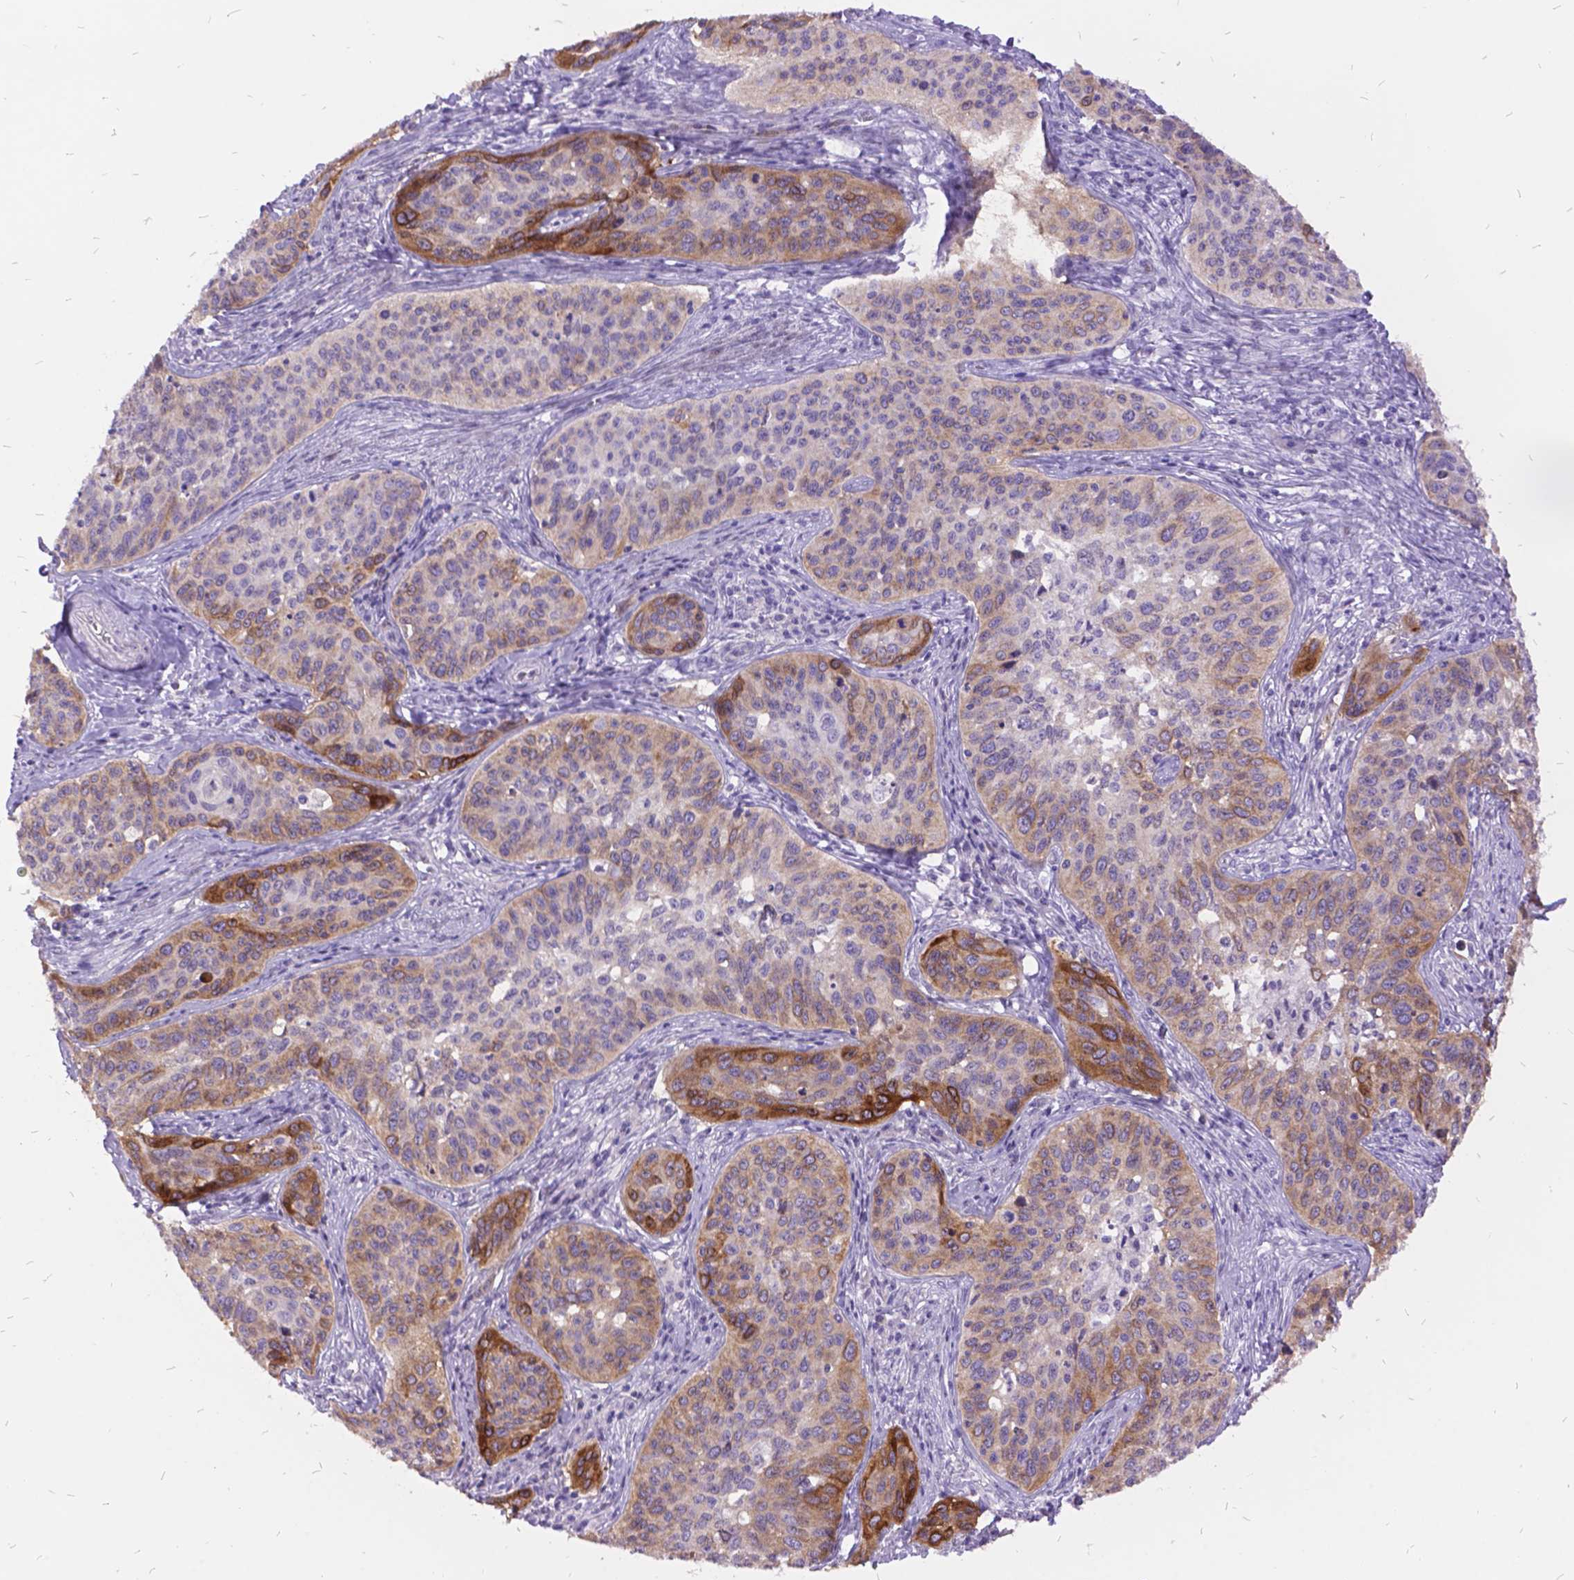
{"staining": {"intensity": "moderate", "quantity": "25%-75%", "location": "cytoplasmic/membranous"}, "tissue": "cervical cancer", "cell_type": "Tumor cells", "image_type": "cancer", "snomed": [{"axis": "morphology", "description": "Squamous cell carcinoma, NOS"}, {"axis": "topography", "description": "Cervix"}], "caption": "The image reveals a brown stain indicating the presence of a protein in the cytoplasmic/membranous of tumor cells in cervical squamous cell carcinoma. The staining was performed using DAB (3,3'-diaminobenzidine), with brown indicating positive protein expression. Nuclei are stained blue with hematoxylin.", "gene": "ITGB6", "patient": {"sex": "female", "age": 31}}